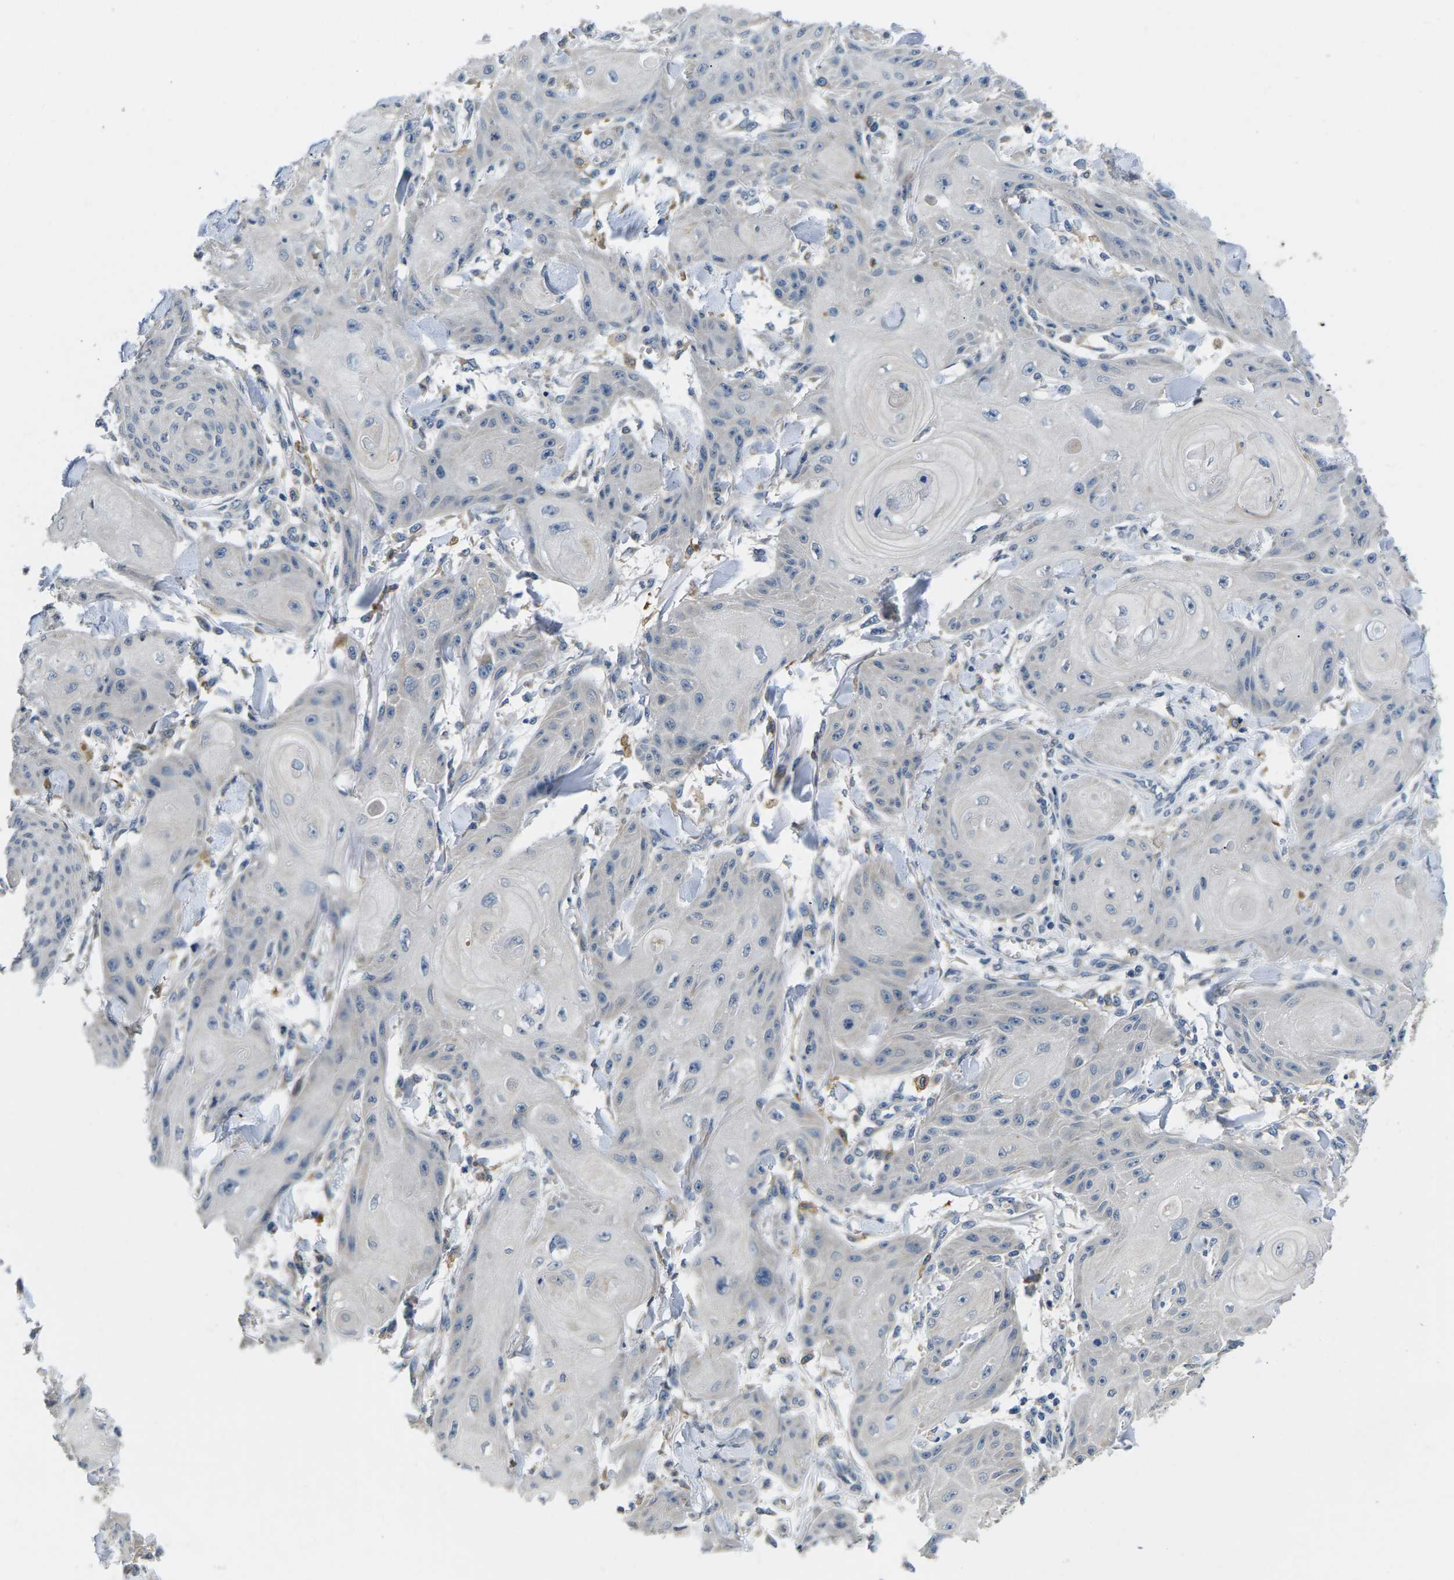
{"staining": {"intensity": "negative", "quantity": "none", "location": "none"}, "tissue": "skin cancer", "cell_type": "Tumor cells", "image_type": "cancer", "snomed": [{"axis": "morphology", "description": "Squamous cell carcinoma, NOS"}, {"axis": "topography", "description": "Skin"}], "caption": "Immunohistochemical staining of human skin cancer shows no significant positivity in tumor cells.", "gene": "ERGIC3", "patient": {"sex": "male", "age": 74}}